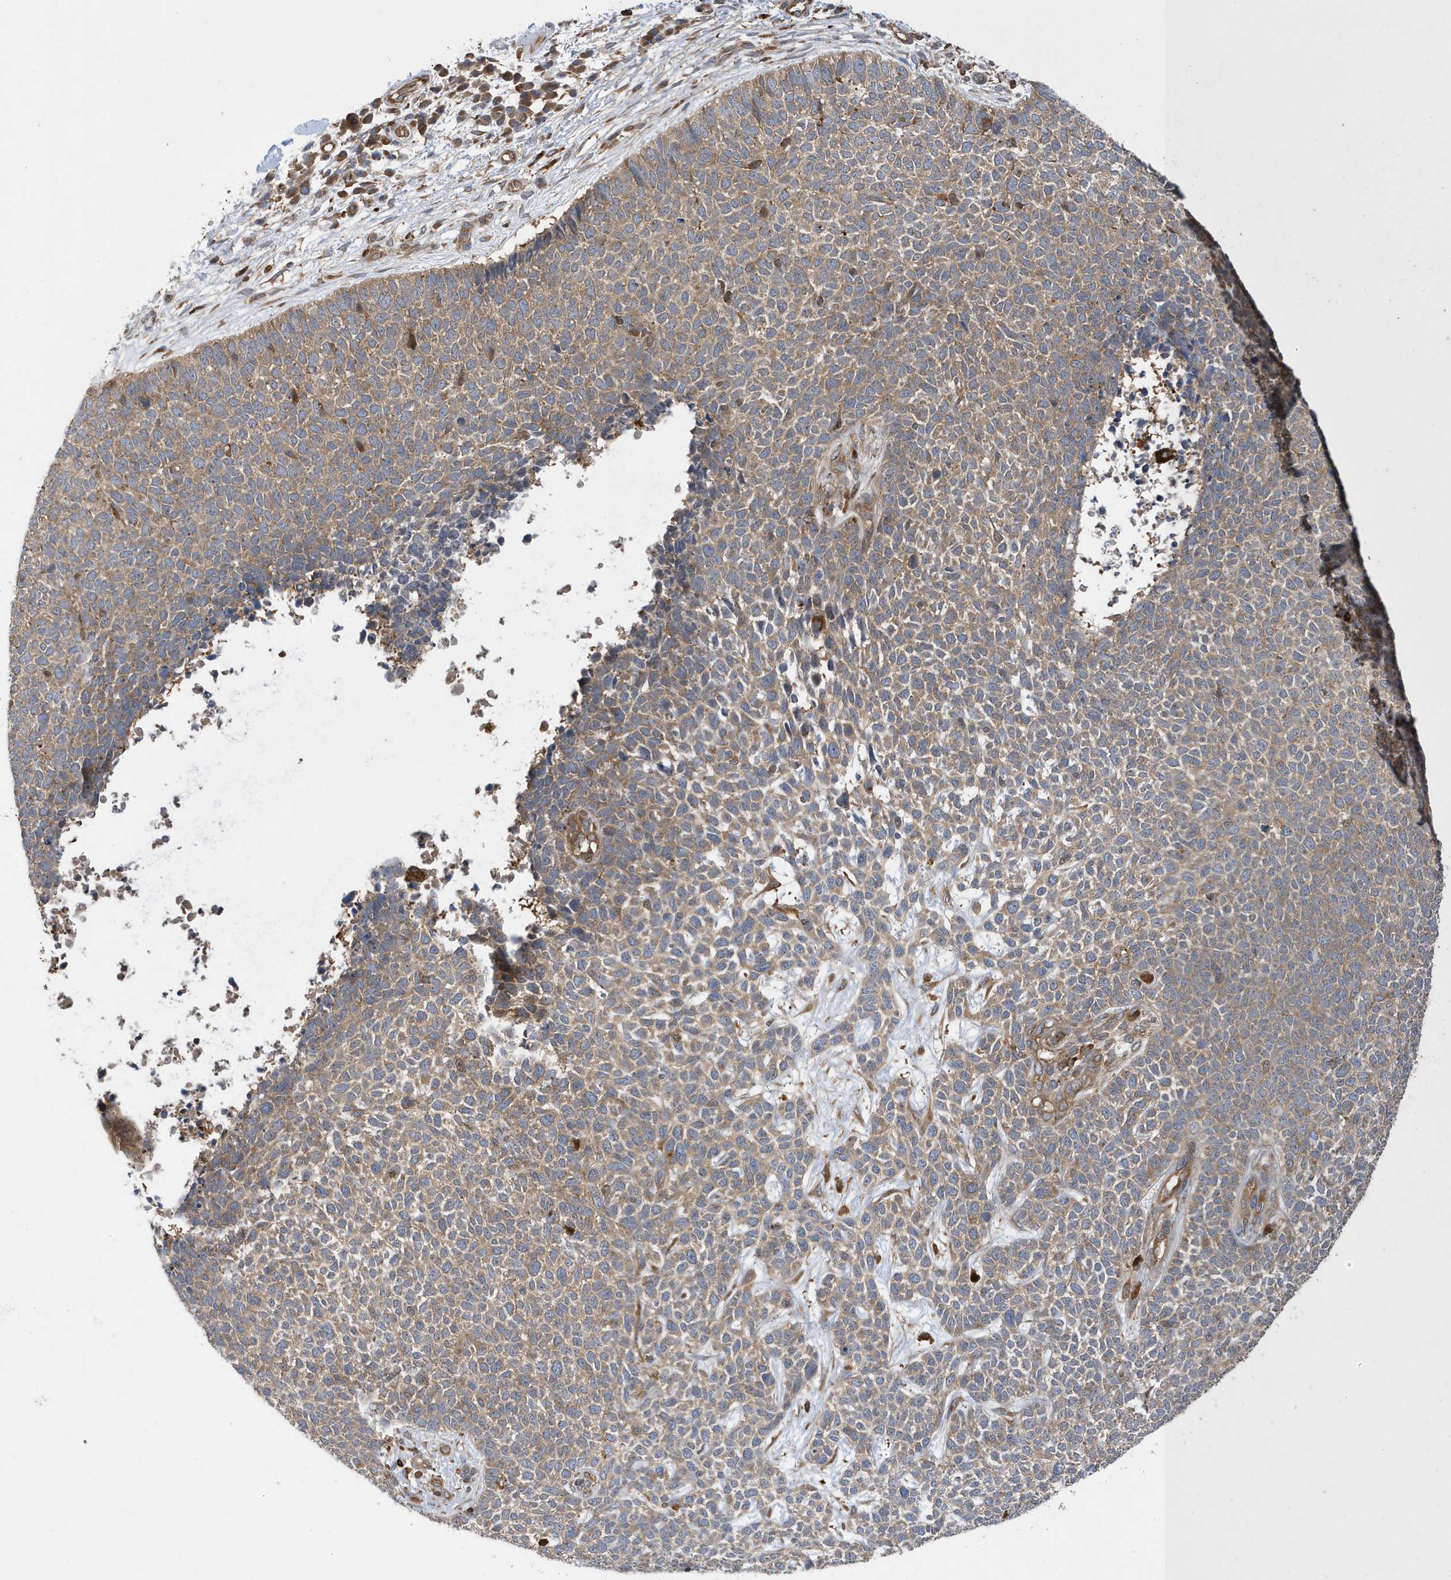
{"staining": {"intensity": "weak", "quantity": ">75%", "location": "cytoplasmic/membranous"}, "tissue": "skin cancer", "cell_type": "Tumor cells", "image_type": "cancer", "snomed": [{"axis": "morphology", "description": "Basal cell carcinoma"}, {"axis": "topography", "description": "Skin"}], "caption": "This histopathology image shows skin basal cell carcinoma stained with immunohistochemistry to label a protein in brown. The cytoplasmic/membranous of tumor cells show weak positivity for the protein. Nuclei are counter-stained blue.", "gene": "LAPTM4A", "patient": {"sex": "female", "age": 84}}